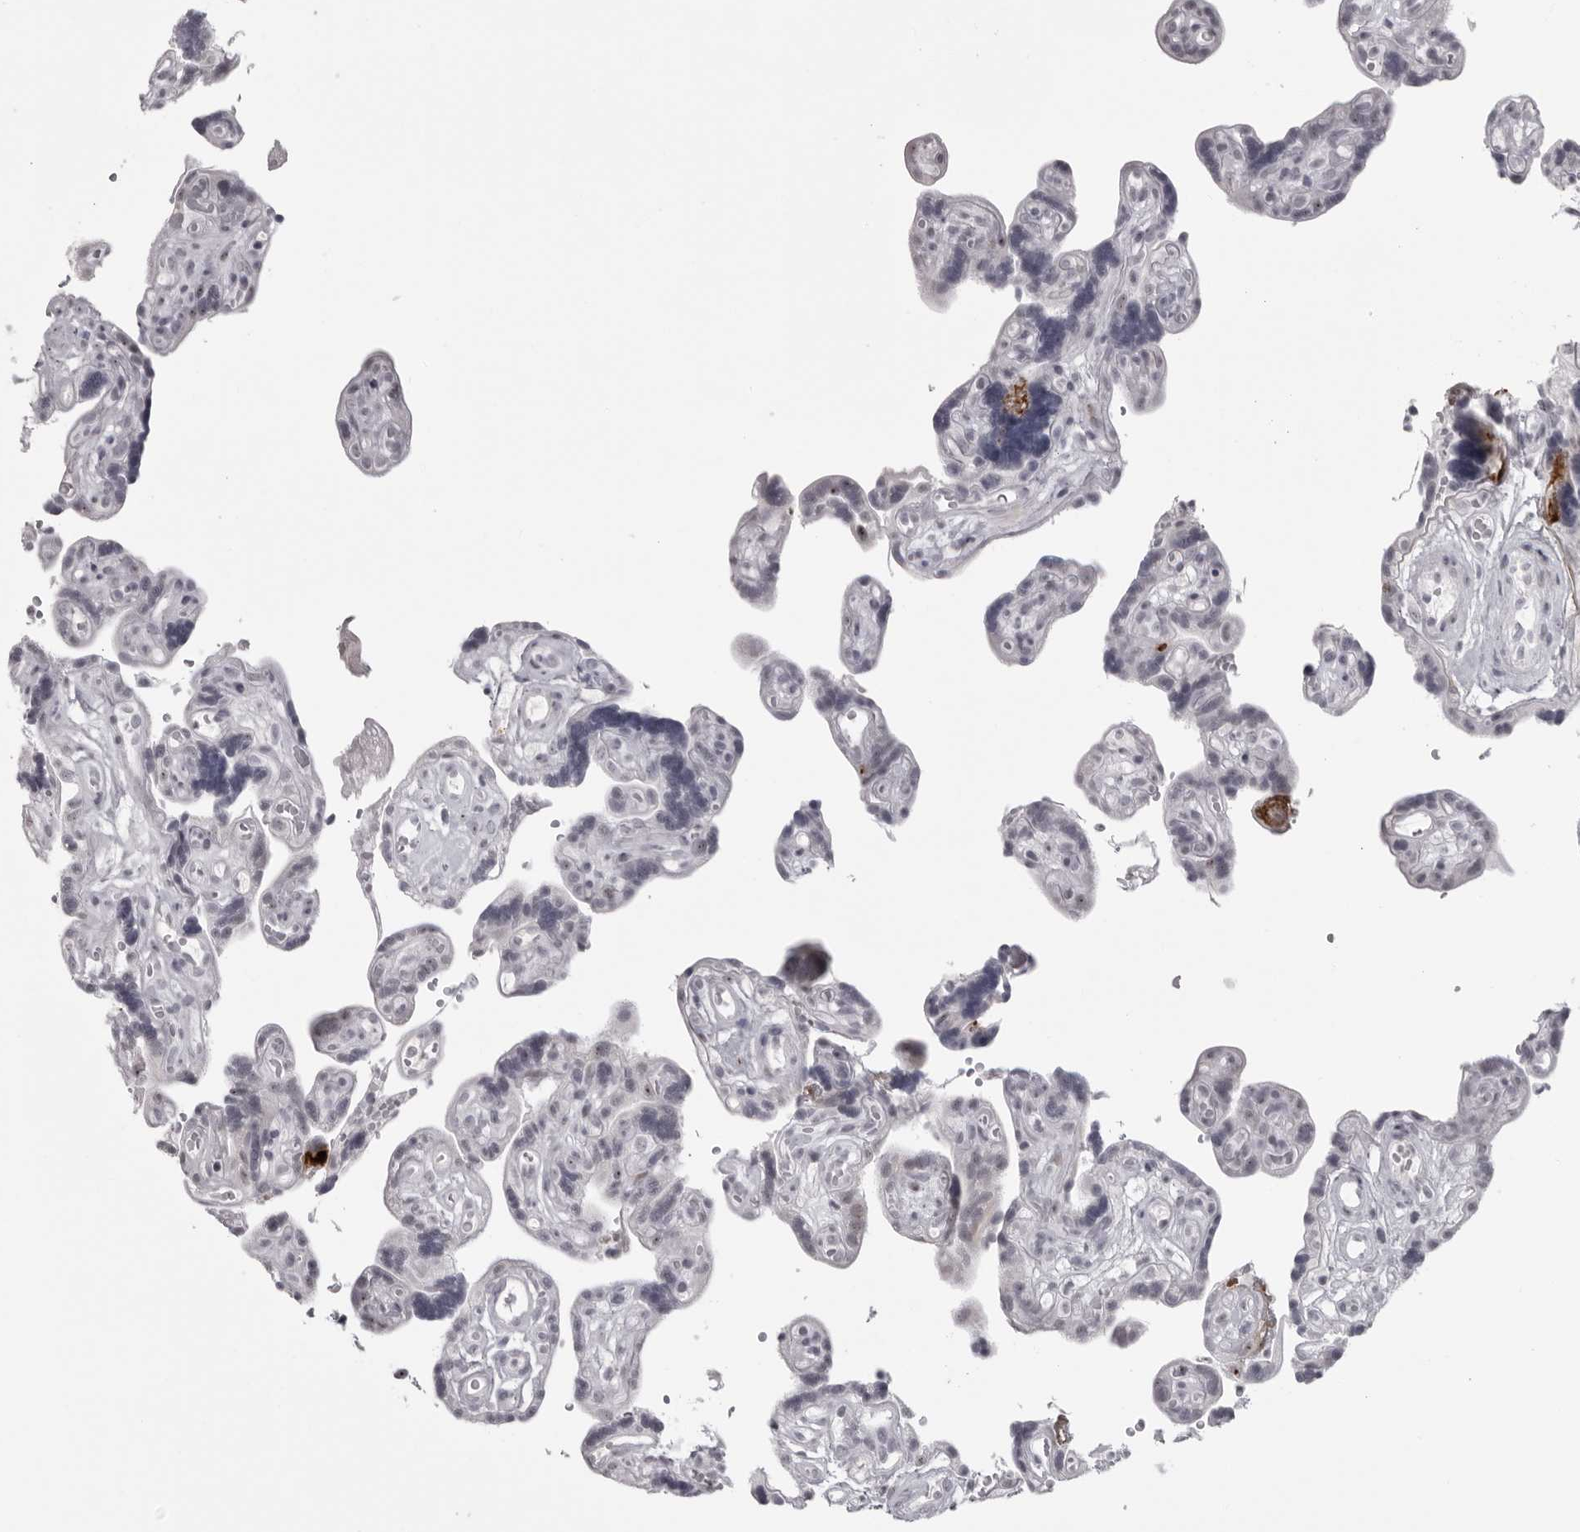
{"staining": {"intensity": "moderate", "quantity": "25%-75%", "location": "nuclear"}, "tissue": "placenta", "cell_type": "Decidual cells", "image_type": "normal", "snomed": [{"axis": "morphology", "description": "Normal tissue, NOS"}, {"axis": "topography", "description": "Placenta"}], "caption": "Immunohistochemical staining of benign placenta demonstrates 25%-75% levels of moderate nuclear protein positivity in approximately 25%-75% of decidual cells. The staining is performed using DAB brown chromogen to label protein expression. The nuclei are counter-stained blue using hematoxylin.", "gene": "HELZ", "patient": {"sex": "female", "age": 30}}